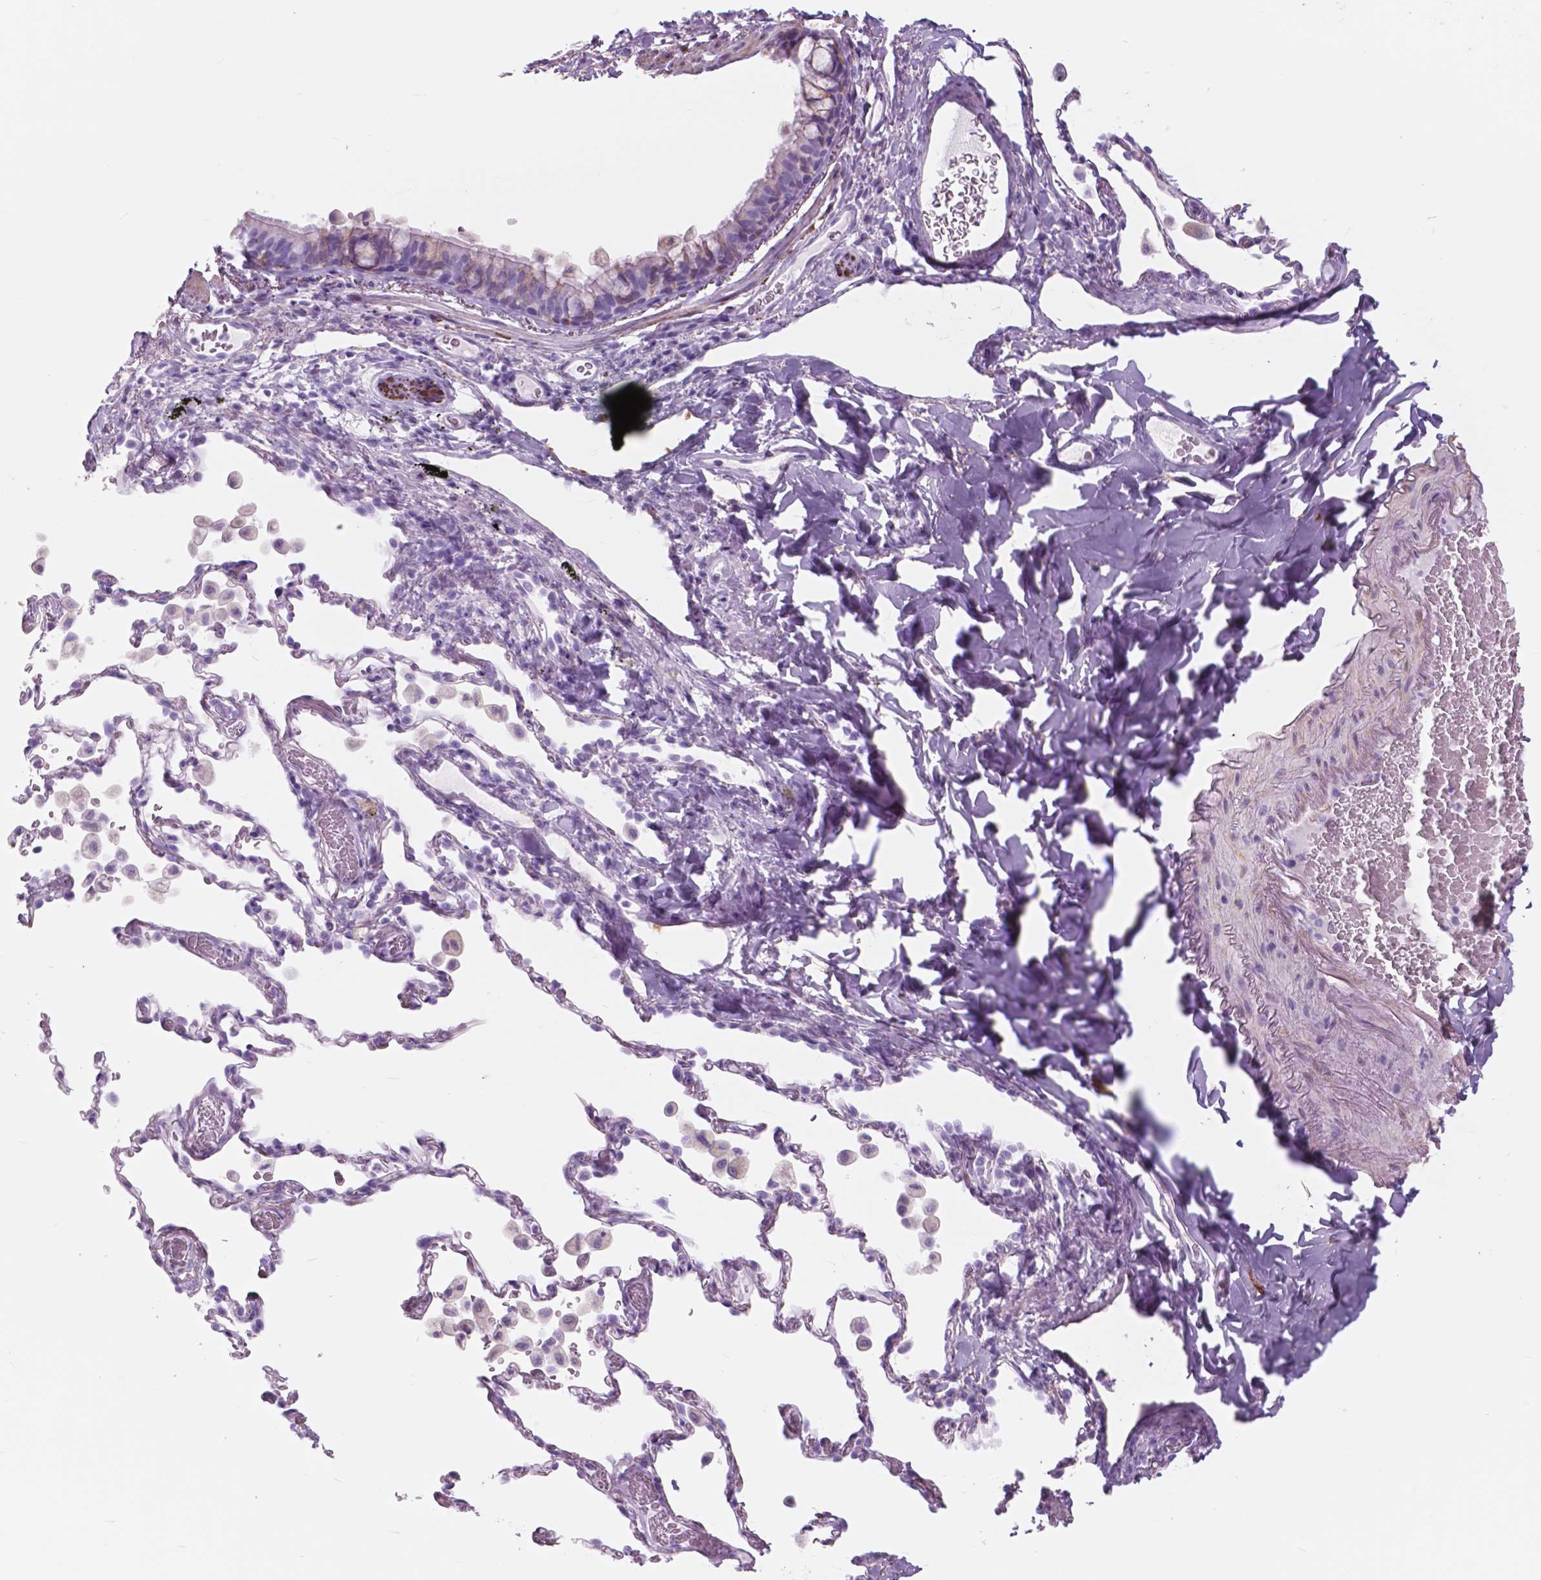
{"staining": {"intensity": "negative", "quantity": "none", "location": "none"}, "tissue": "bronchus", "cell_type": "Respiratory epithelial cells", "image_type": "normal", "snomed": [{"axis": "morphology", "description": "Normal tissue, NOS"}, {"axis": "topography", "description": "Bronchus"}, {"axis": "topography", "description": "Lung"}], "caption": "Immunohistochemistry (IHC) micrograph of benign bronchus: human bronchus stained with DAB (3,3'-diaminobenzidine) reveals no significant protein expression in respiratory epithelial cells. (DAB (3,3'-diaminobenzidine) immunohistochemistry, high magnification).", "gene": "FXYD2", "patient": {"sex": "male", "age": 54}}